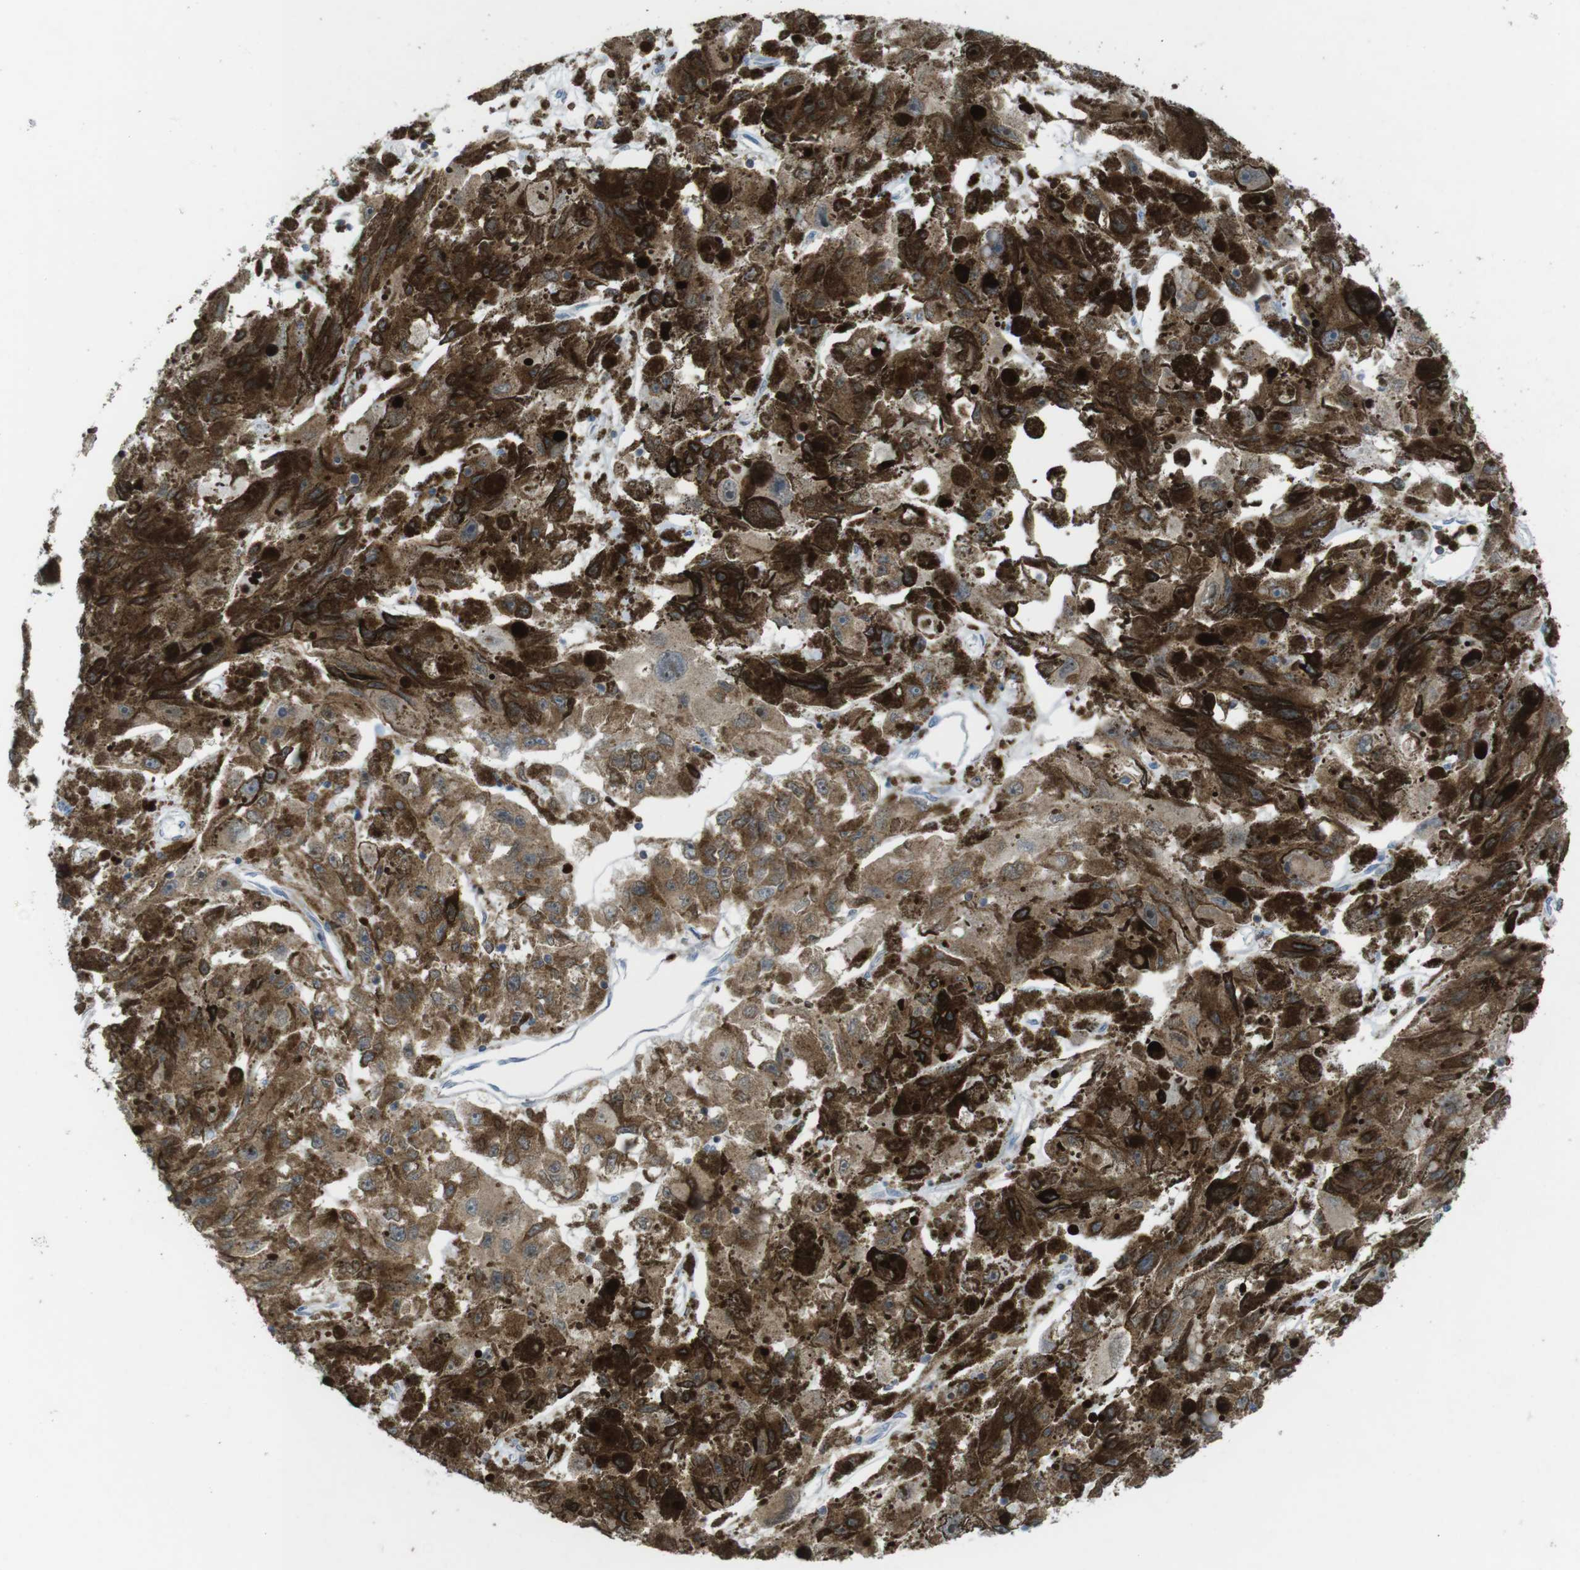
{"staining": {"intensity": "moderate", "quantity": ">75%", "location": "cytoplasmic/membranous"}, "tissue": "melanoma", "cell_type": "Tumor cells", "image_type": "cancer", "snomed": [{"axis": "morphology", "description": "Malignant melanoma, NOS"}, {"axis": "topography", "description": "Skin"}], "caption": "This histopathology image exhibits malignant melanoma stained with IHC to label a protein in brown. The cytoplasmic/membranous of tumor cells show moderate positivity for the protein. Nuclei are counter-stained blue.", "gene": "PRKCD", "patient": {"sex": "female", "age": 104}}